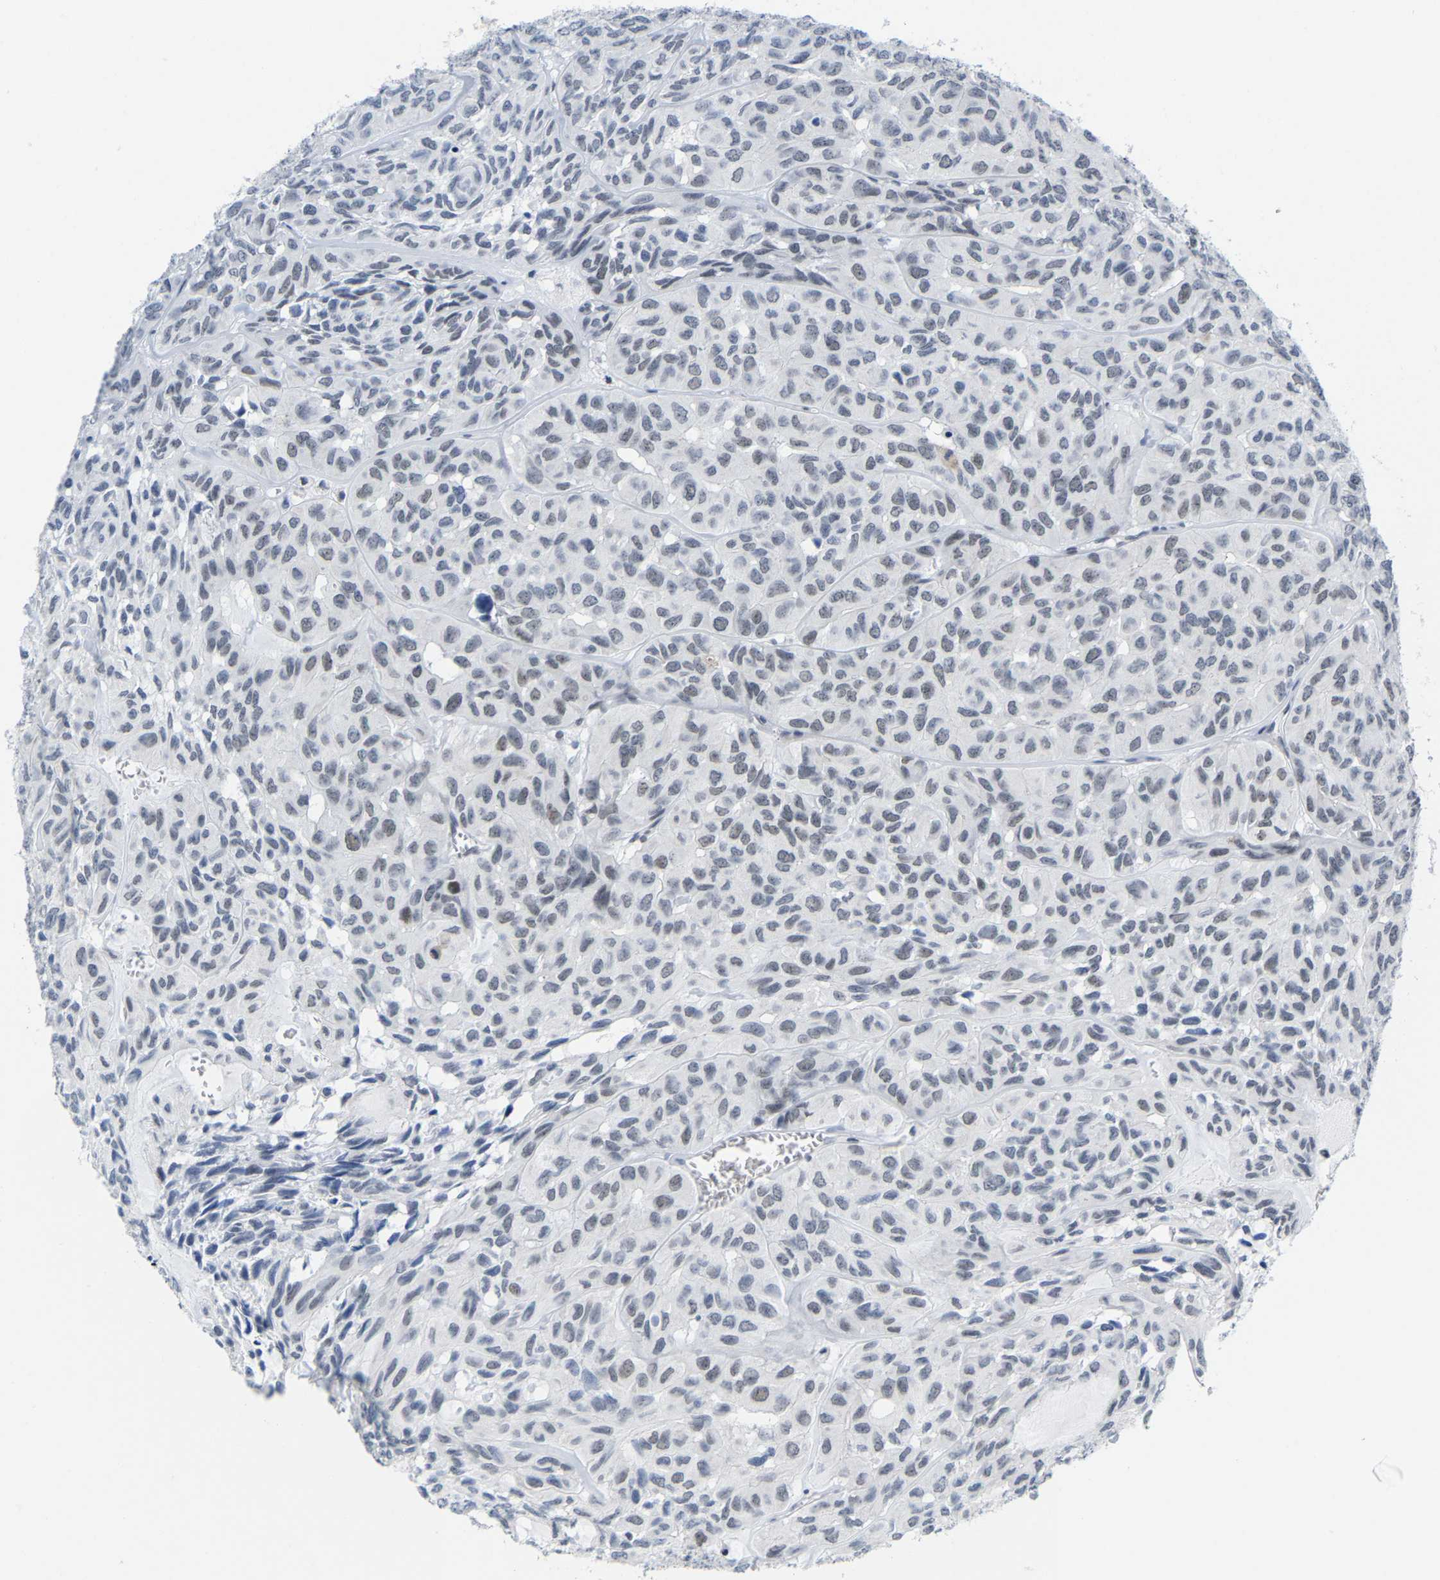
{"staining": {"intensity": "weak", "quantity": "<25%", "location": "nuclear"}, "tissue": "head and neck cancer", "cell_type": "Tumor cells", "image_type": "cancer", "snomed": [{"axis": "morphology", "description": "Adenocarcinoma, NOS"}, {"axis": "topography", "description": "Salivary gland, NOS"}, {"axis": "topography", "description": "Head-Neck"}], "caption": "Immunohistochemical staining of human head and neck cancer (adenocarcinoma) exhibits no significant staining in tumor cells.", "gene": "FAM180A", "patient": {"sex": "female", "age": 76}}